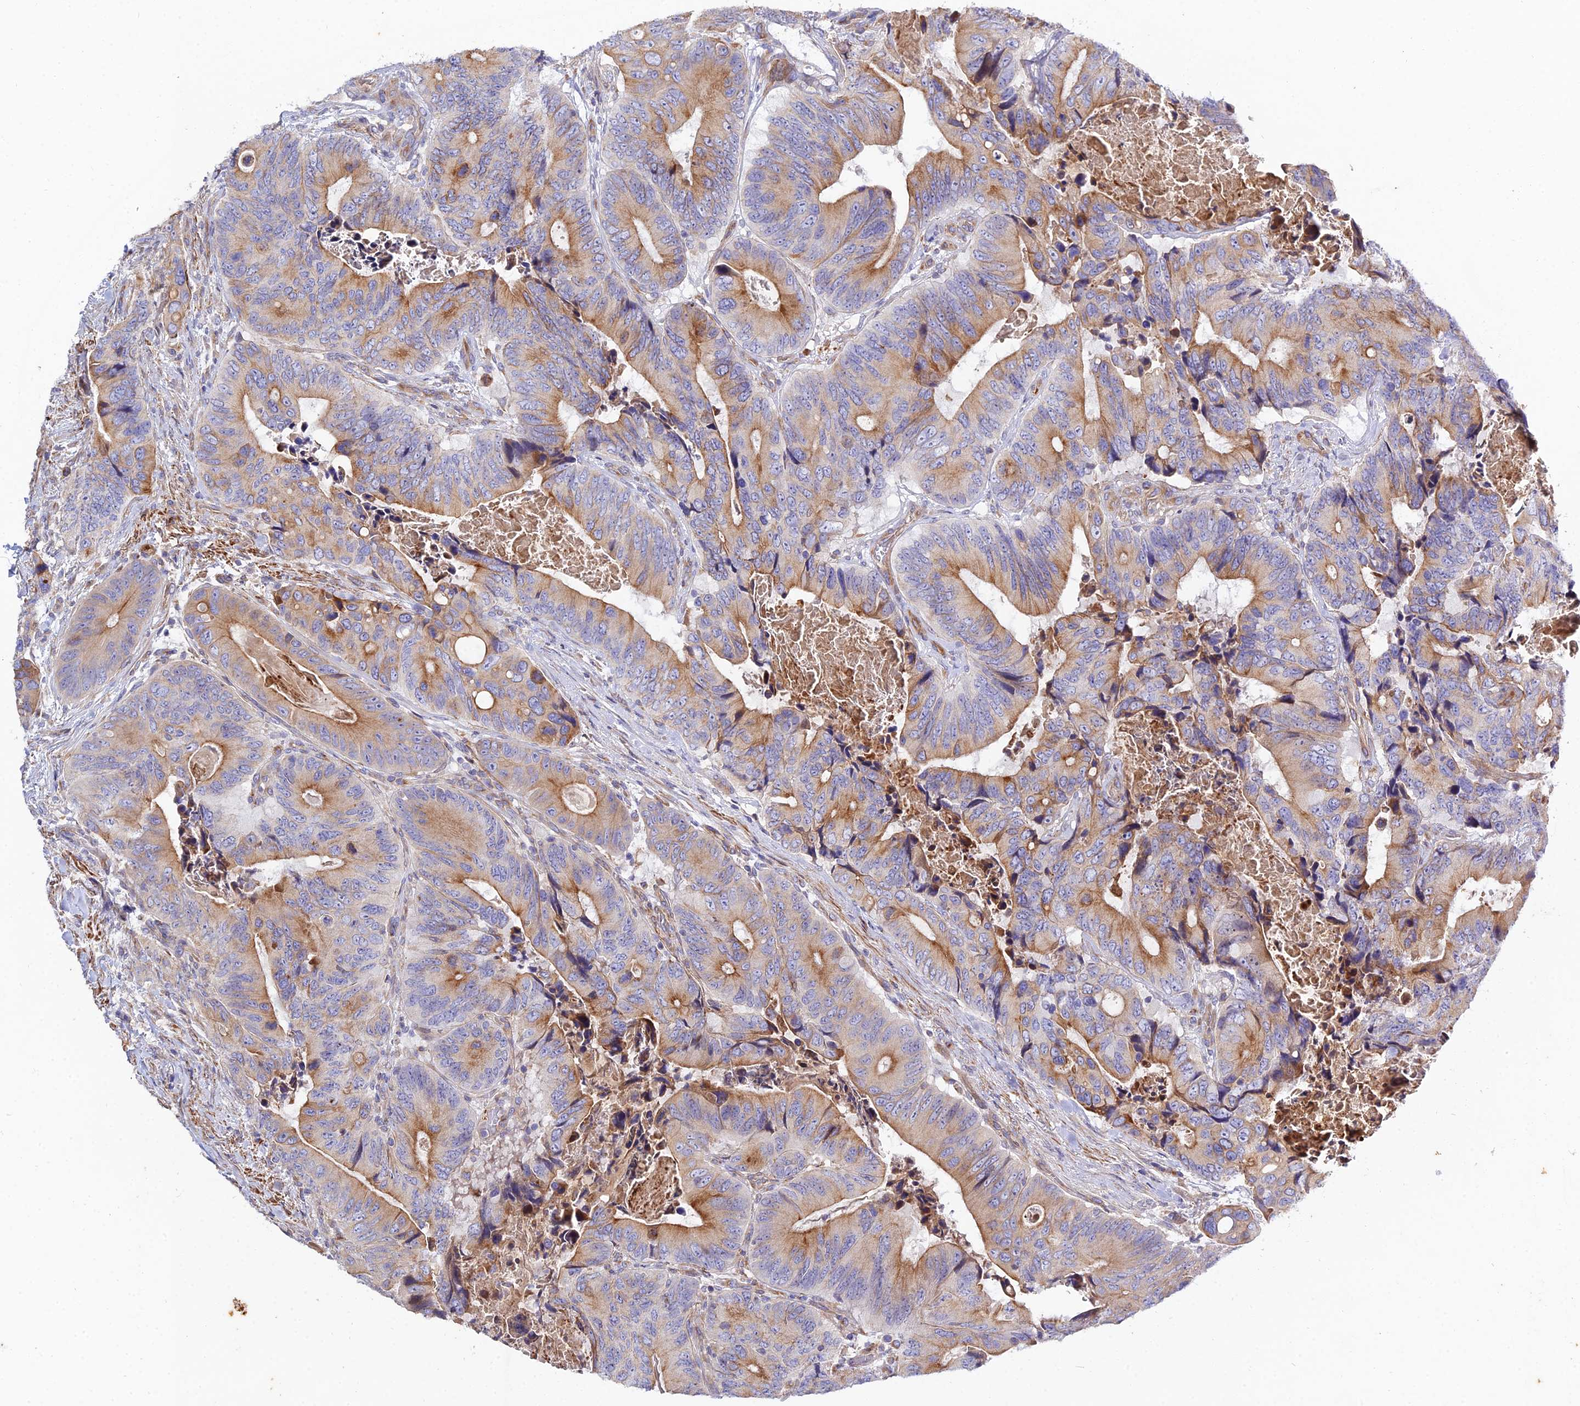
{"staining": {"intensity": "moderate", "quantity": ">75%", "location": "cytoplasmic/membranous"}, "tissue": "colorectal cancer", "cell_type": "Tumor cells", "image_type": "cancer", "snomed": [{"axis": "morphology", "description": "Adenocarcinoma, NOS"}, {"axis": "topography", "description": "Colon"}], "caption": "Protein analysis of colorectal cancer tissue demonstrates moderate cytoplasmic/membranous staining in about >75% of tumor cells.", "gene": "ARL6IP1", "patient": {"sex": "male", "age": 84}}